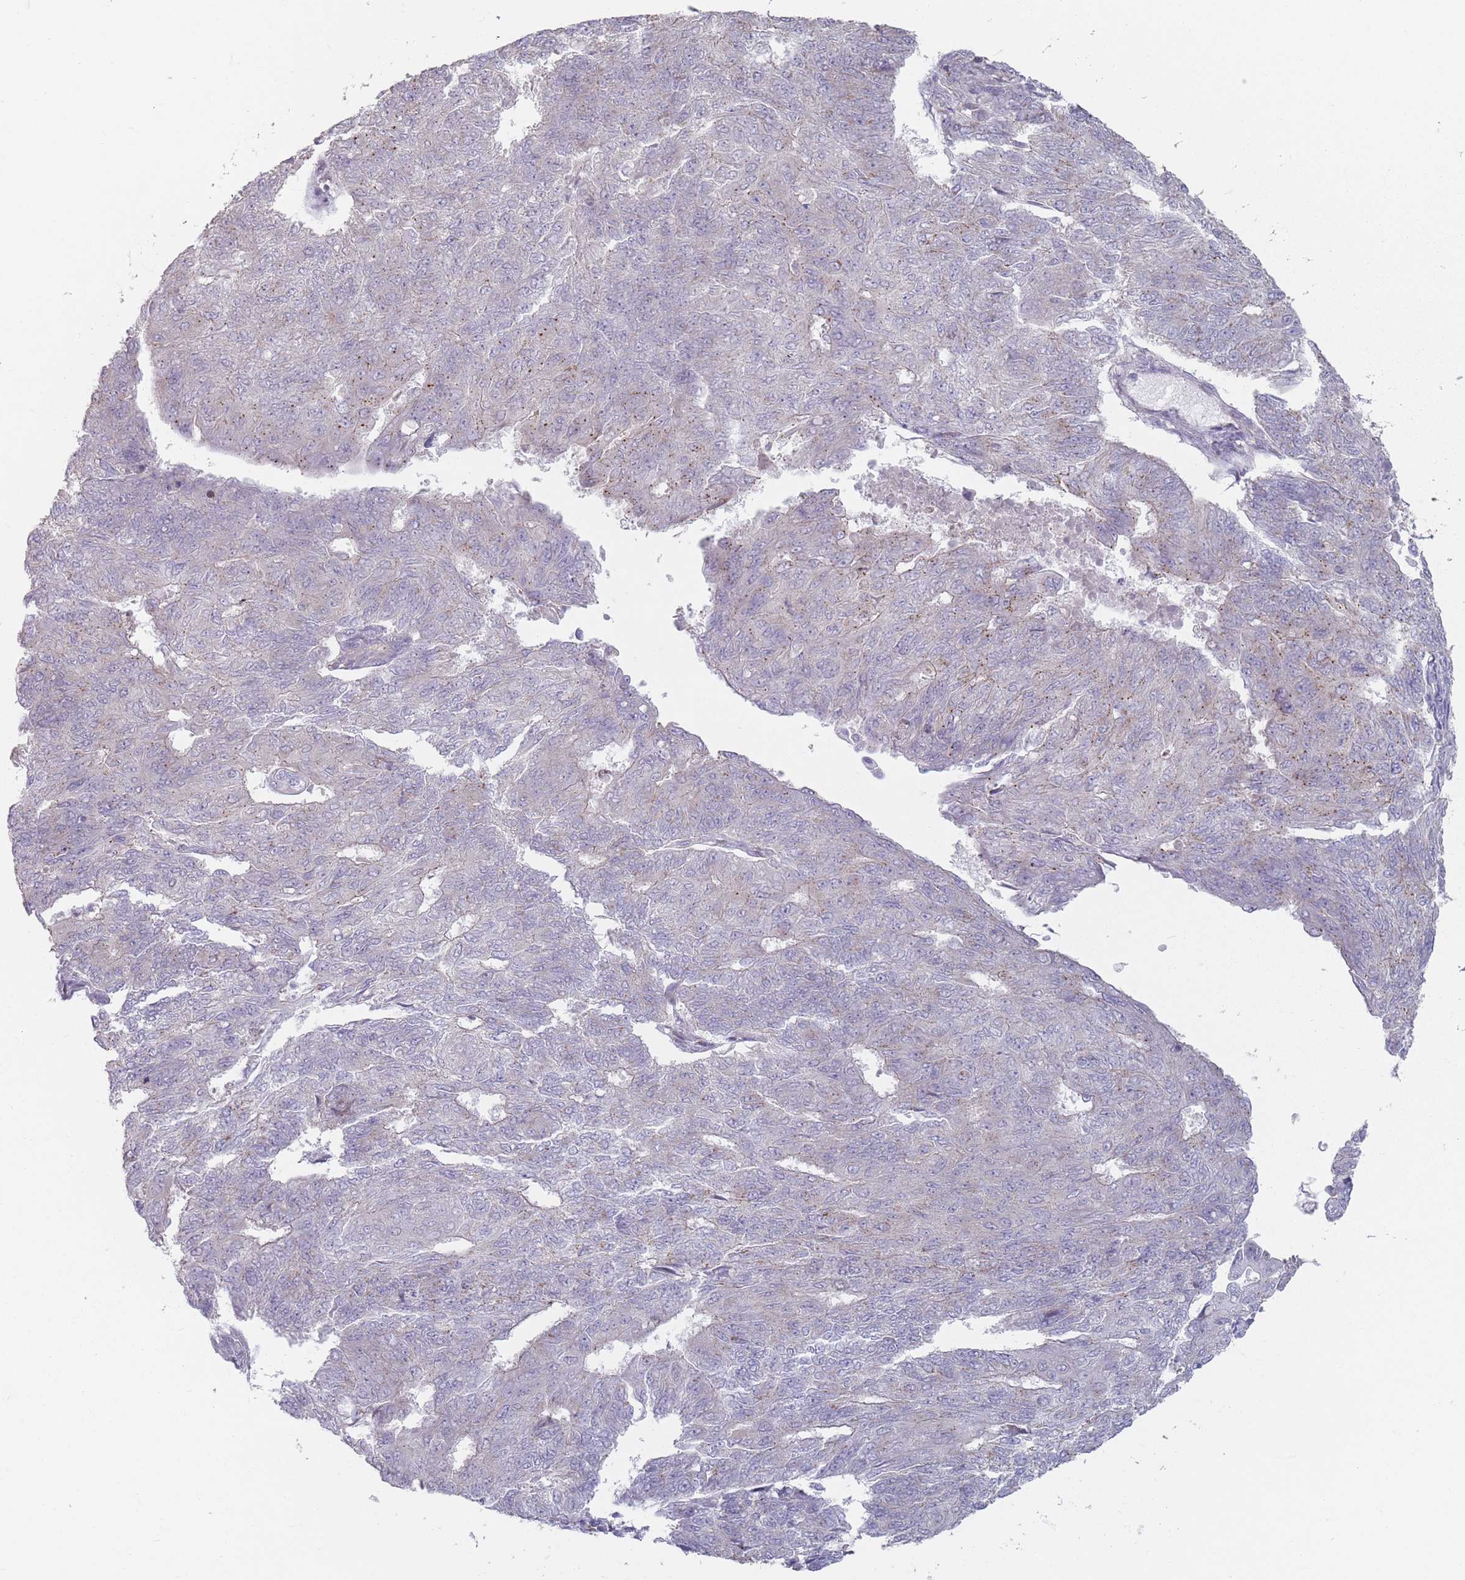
{"staining": {"intensity": "negative", "quantity": "none", "location": "none"}, "tissue": "endometrial cancer", "cell_type": "Tumor cells", "image_type": "cancer", "snomed": [{"axis": "morphology", "description": "Adenocarcinoma, NOS"}, {"axis": "topography", "description": "Endometrium"}], "caption": "Immunohistochemical staining of human endometrial adenocarcinoma displays no significant positivity in tumor cells.", "gene": "AKAIN1", "patient": {"sex": "female", "age": 32}}